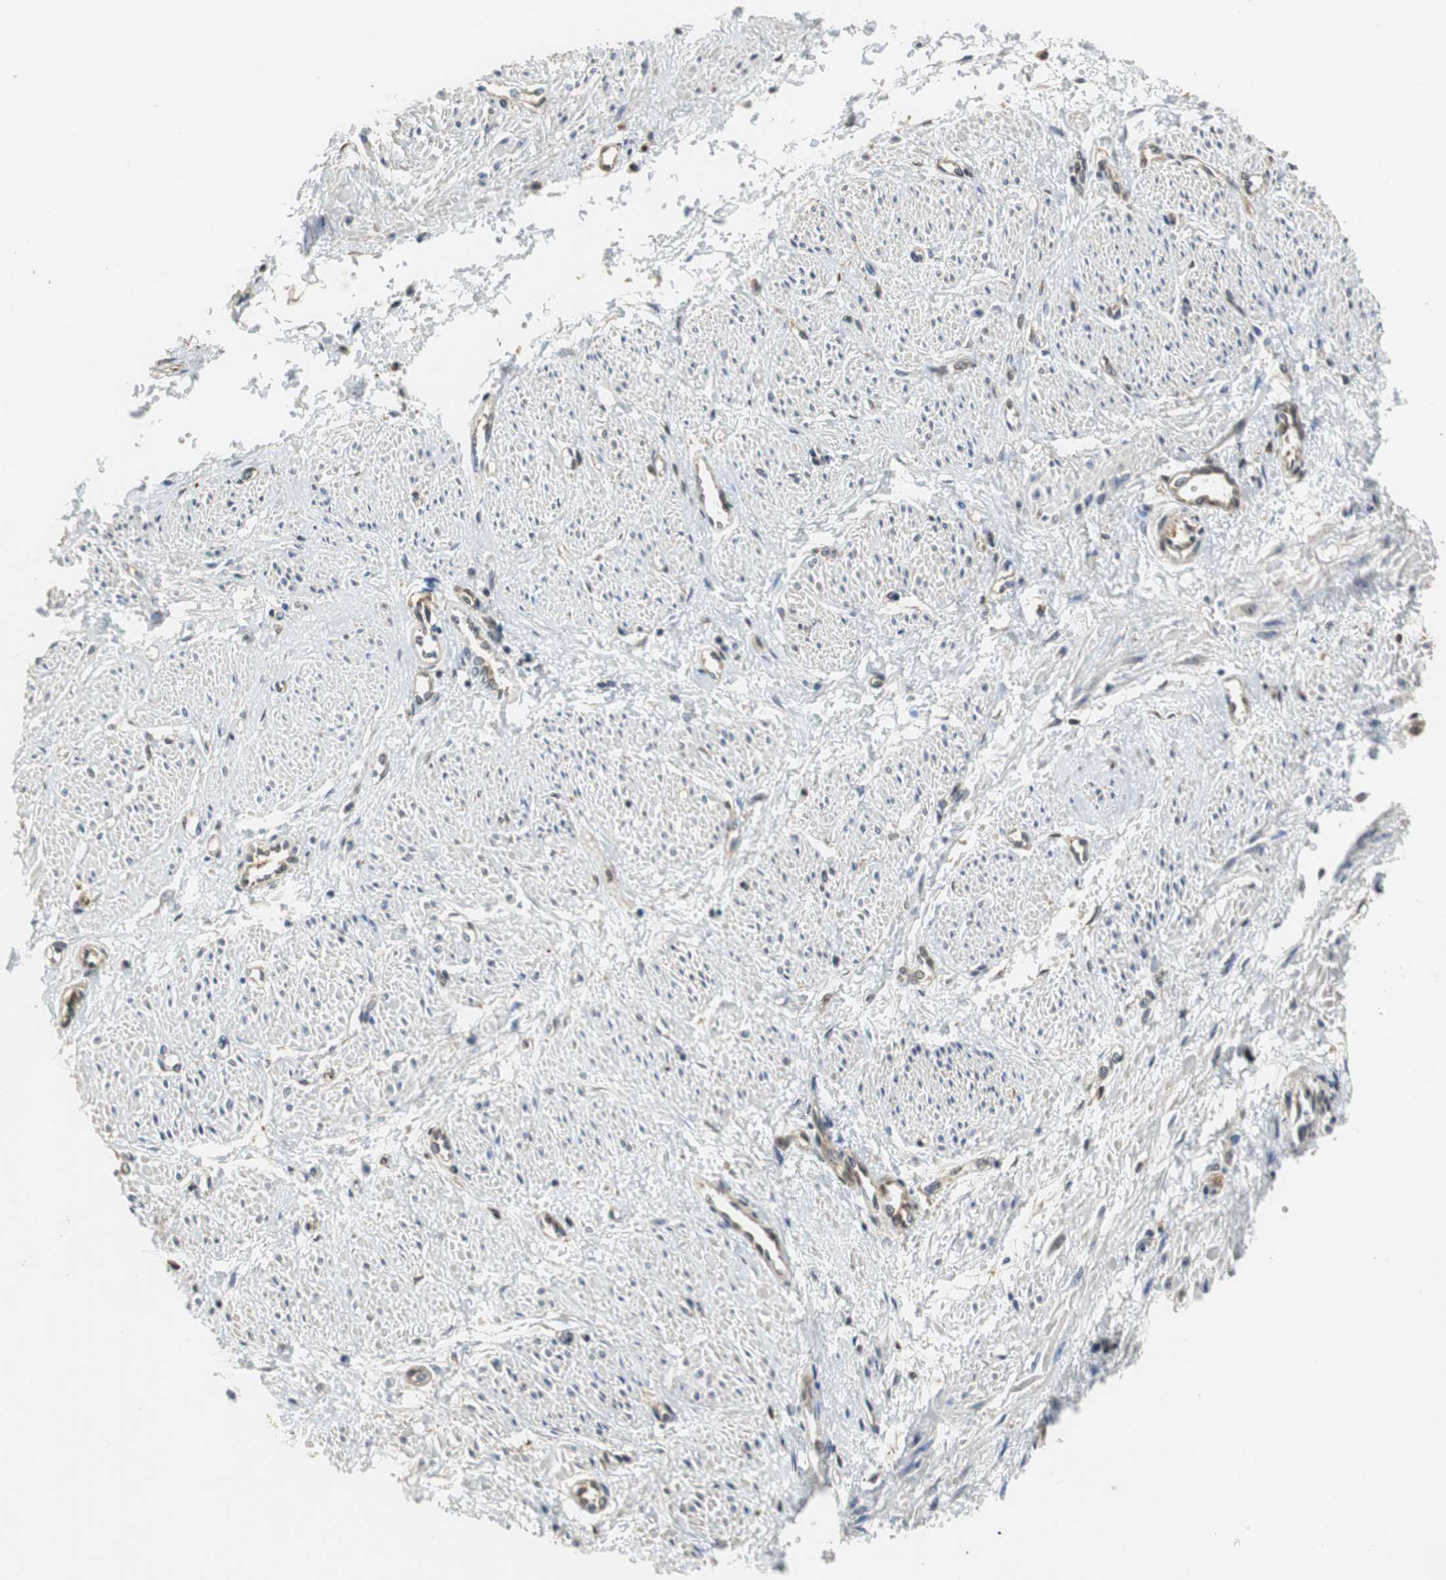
{"staining": {"intensity": "moderate", "quantity": "25%-75%", "location": "cytoplasmic/membranous,nuclear"}, "tissue": "smooth muscle", "cell_type": "Smooth muscle cells", "image_type": "normal", "snomed": [{"axis": "morphology", "description": "Normal tissue, NOS"}, {"axis": "topography", "description": "Smooth muscle"}, {"axis": "topography", "description": "Uterus"}], "caption": "The photomicrograph exhibits staining of unremarkable smooth muscle, revealing moderate cytoplasmic/membranous,nuclear protein staining (brown color) within smooth muscle cells.", "gene": "UBQLN2", "patient": {"sex": "female", "age": 39}}